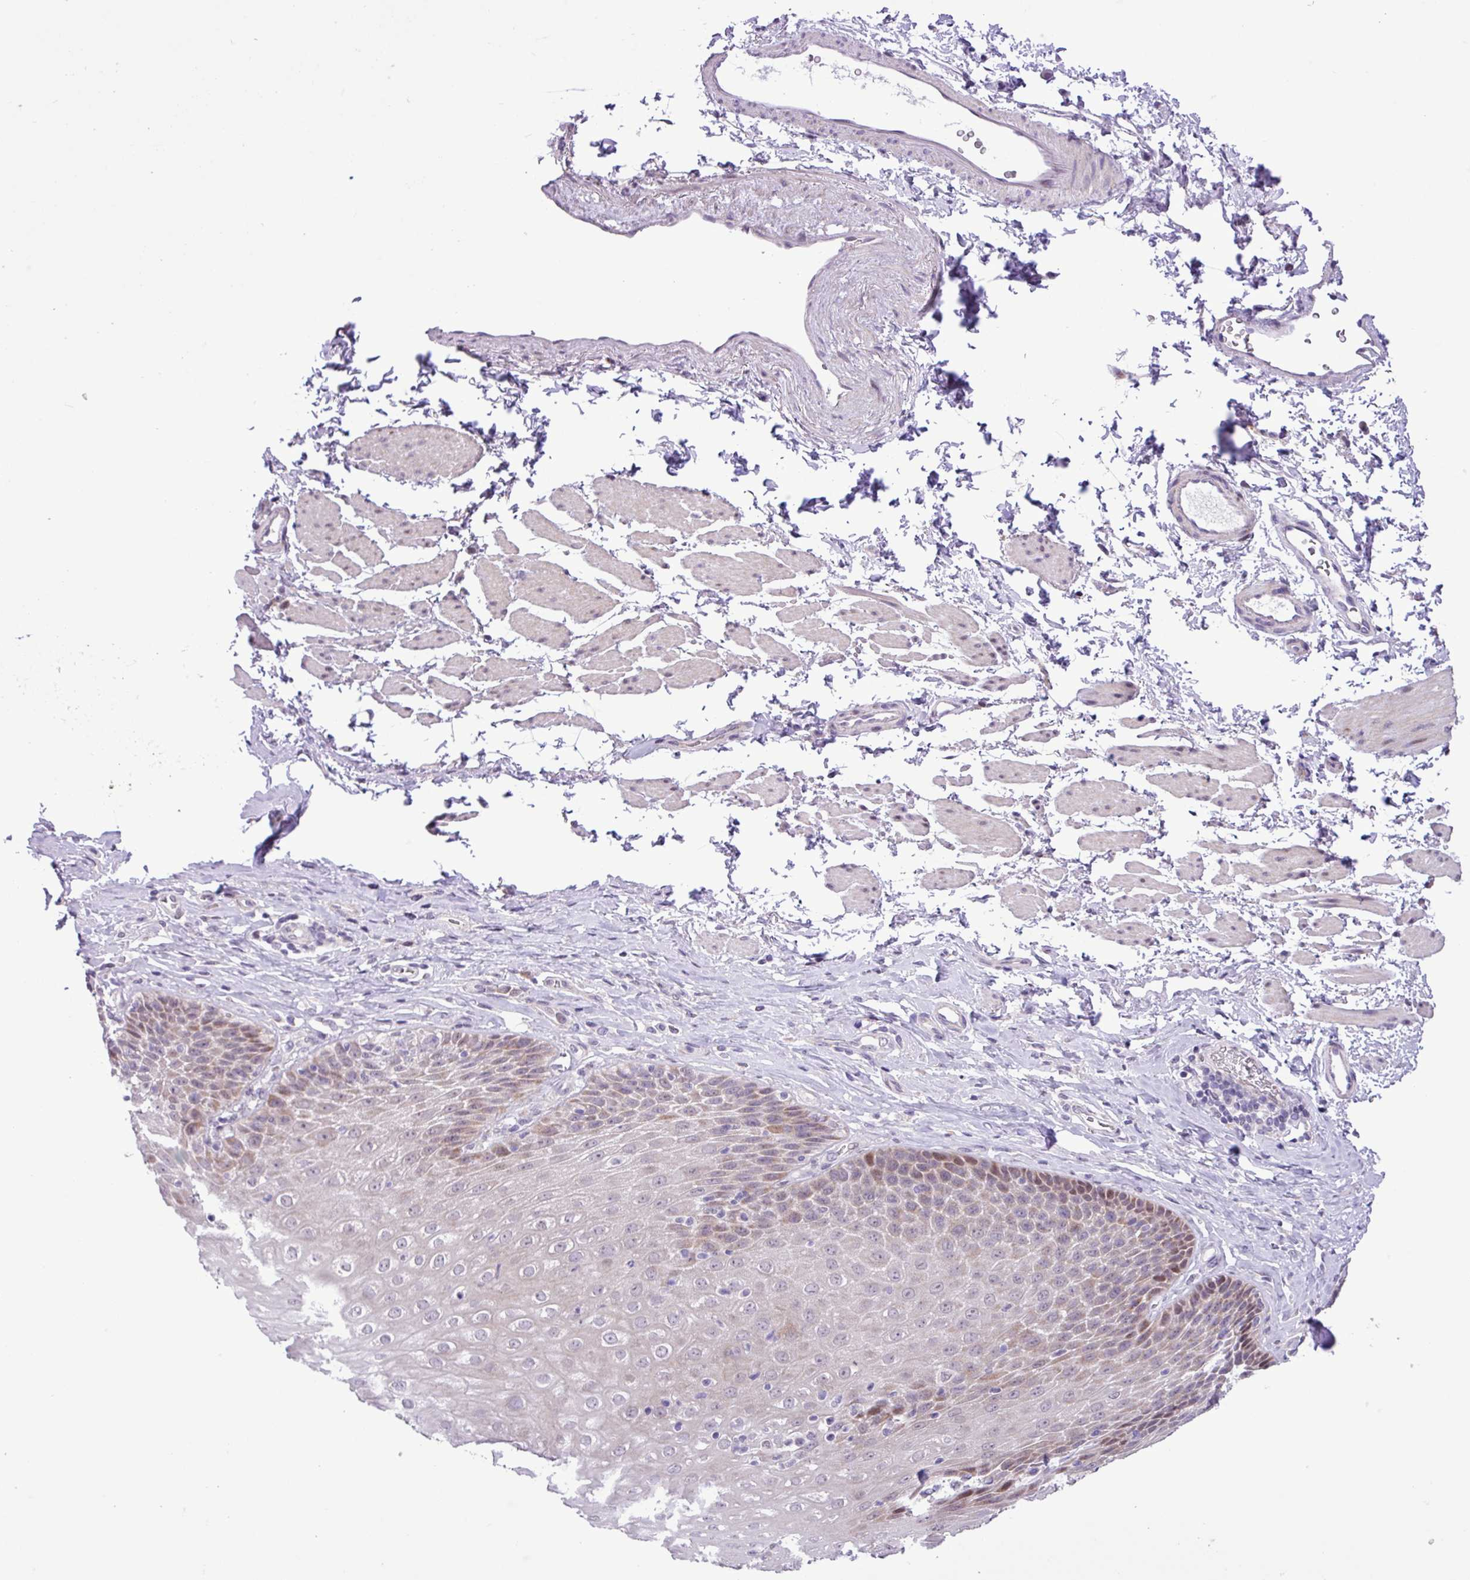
{"staining": {"intensity": "moderate", "quantity": "25%-75%", "location": "nuclear"}, "tissue": "esophagus", "cell_type": "Squamous epithelial cells", "image_type": "normal", "snomed": [{"axis": "morphology", "description": "Normal tissue, NOS"}, {"axis": "topography", "description": "Esophagus"}], "caption": "Brown immunohistochemical staining in unremarkable esophagus demonstrates moderate nuclear staining in approximately 25%-75% of squamous epithelial cells.", "gene": "ZNF354A", "patient": {"sex": "female", "age": 61}}